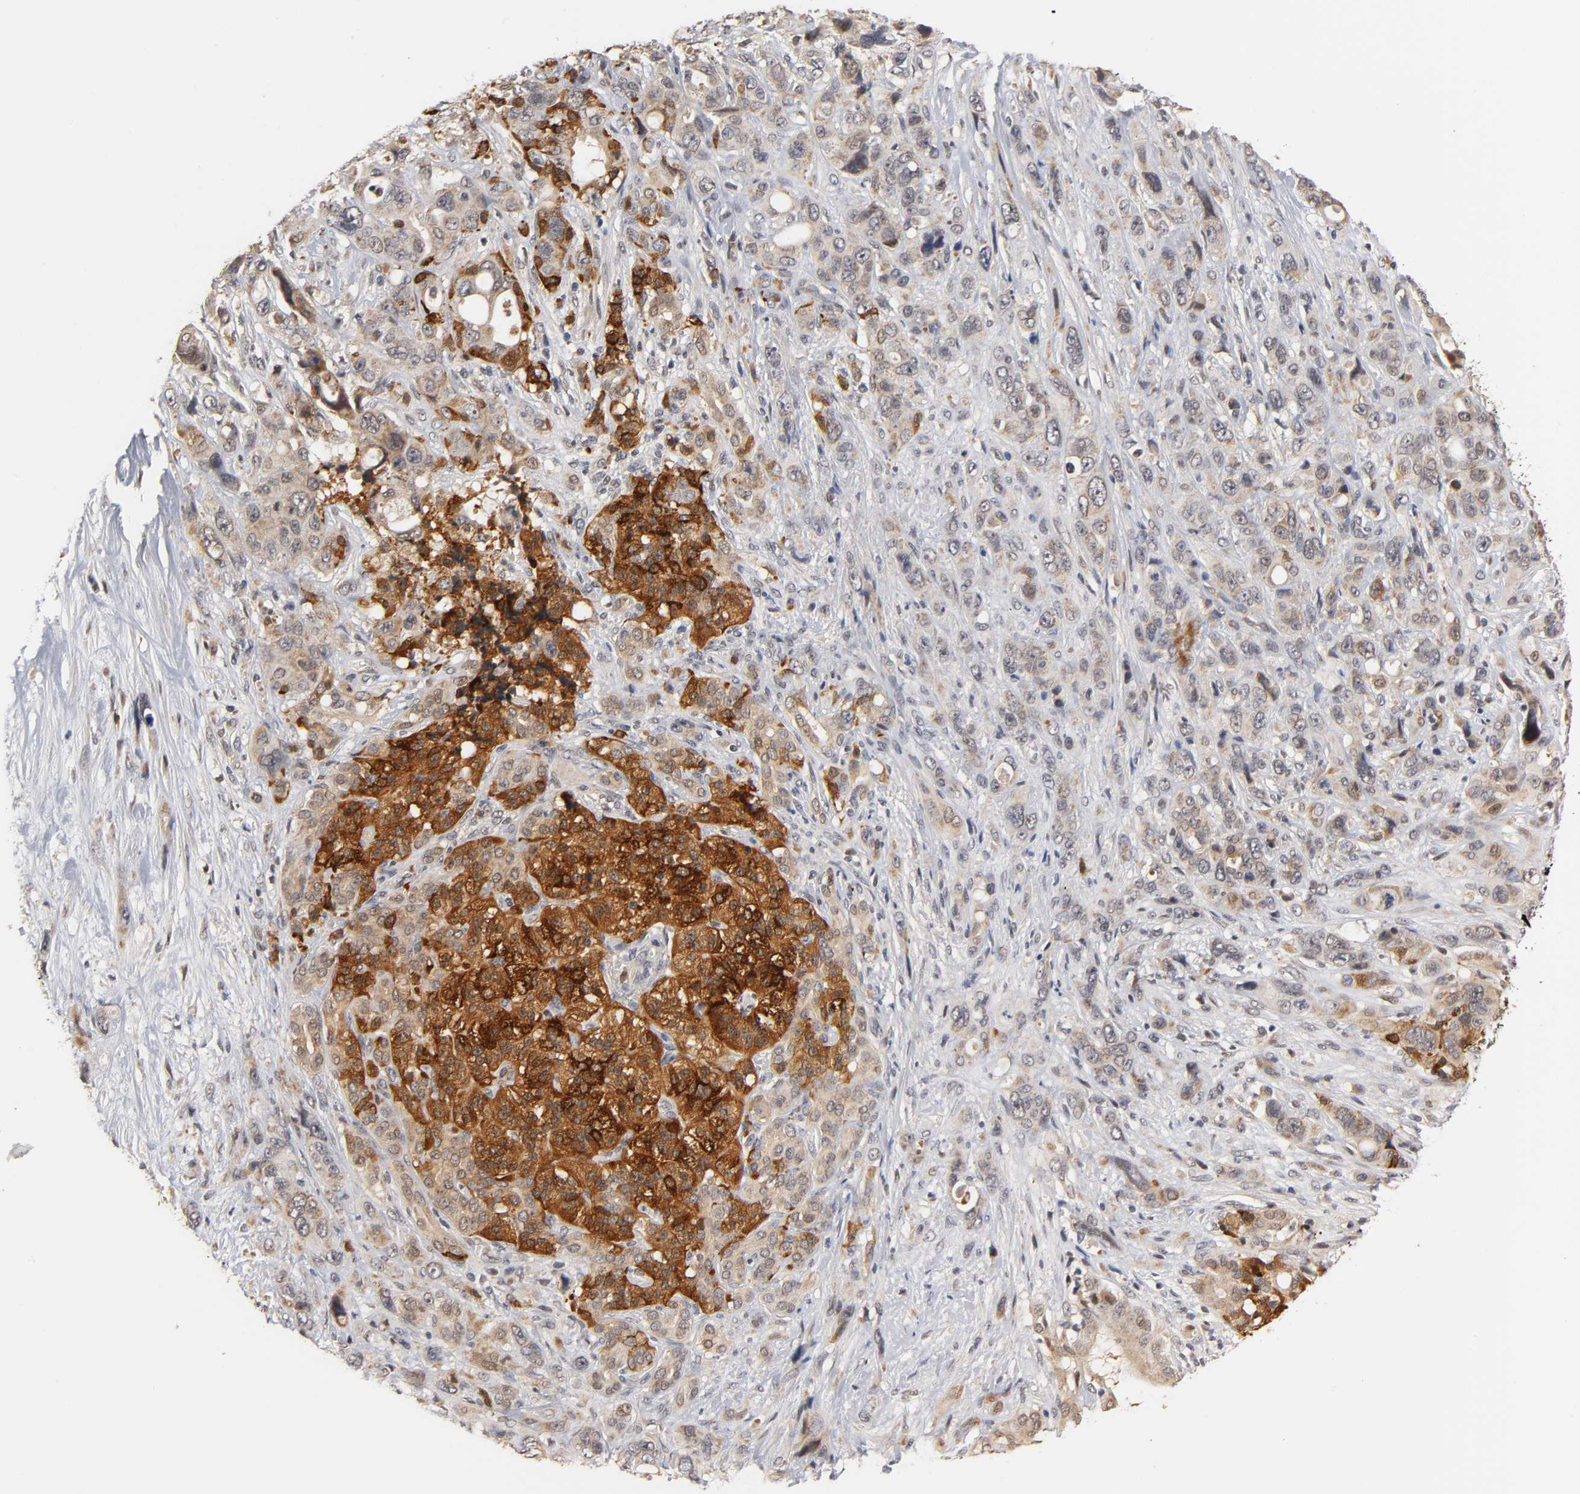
{"staining": {"intensity": "strong", "quantity": ">75%", "location": "cytoplasmic/membranous,nuclear"}, "tissue": "pancreatic cancer", "cell_type": "Tumor cells", "image_type": "cancer", "snomed": [{"axis": "morphology", "description": "Adenocarcinoma, NOS"}, {"axis": "topography", "description": "Pancreas"}], "caption": "IHC of adenocarcinoma (pancreatic) shows high levels of strong cytoplasmic/membranous and nuclear staining in approximately >75% of tumor cells.", "gene": "GSTZ1", "patient": {"sex": "male", "age": 46}}